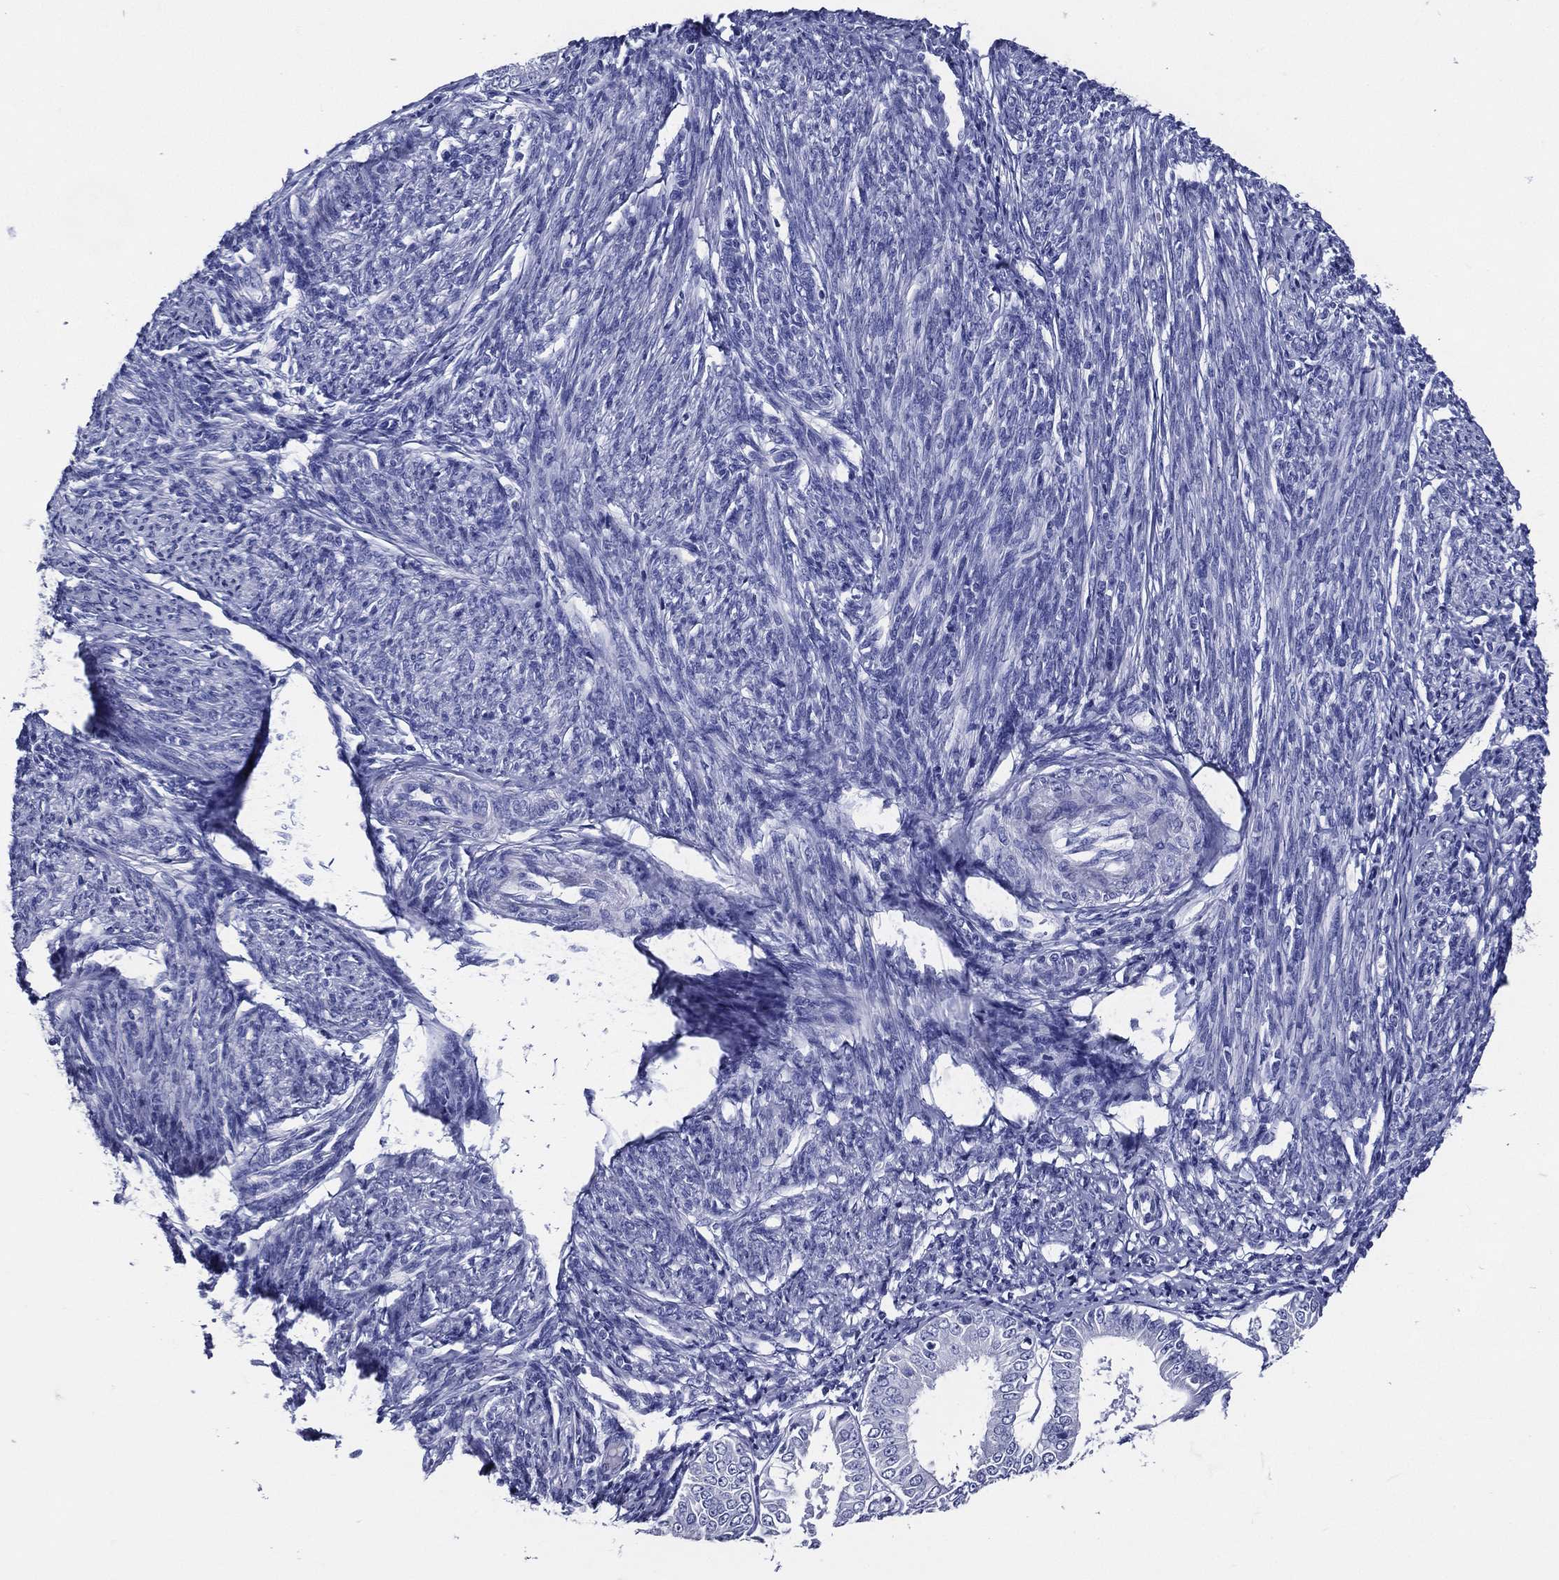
{"staining": {"intensity": "negative", "quantity": "none", "location": "none"}, "tissue": "endometrial cancer", "cell_type": "Tumor cells", "image_type": "cancer", "snomed": [{"axis": "morphology", "description": "Adenocarcinoma, NOS"}, {"axis": "topography", "description": "Endometrium"}], "caption": "This histopathology image is of adenocarcinoma (endometrial) stained with immunohistochemistry to label a protein in brown with the nuclei are counter-stained blue. There is no positivity in tumor cells.", "gene": "ACE2", "patient": {"sex": "female", "age": 63}}